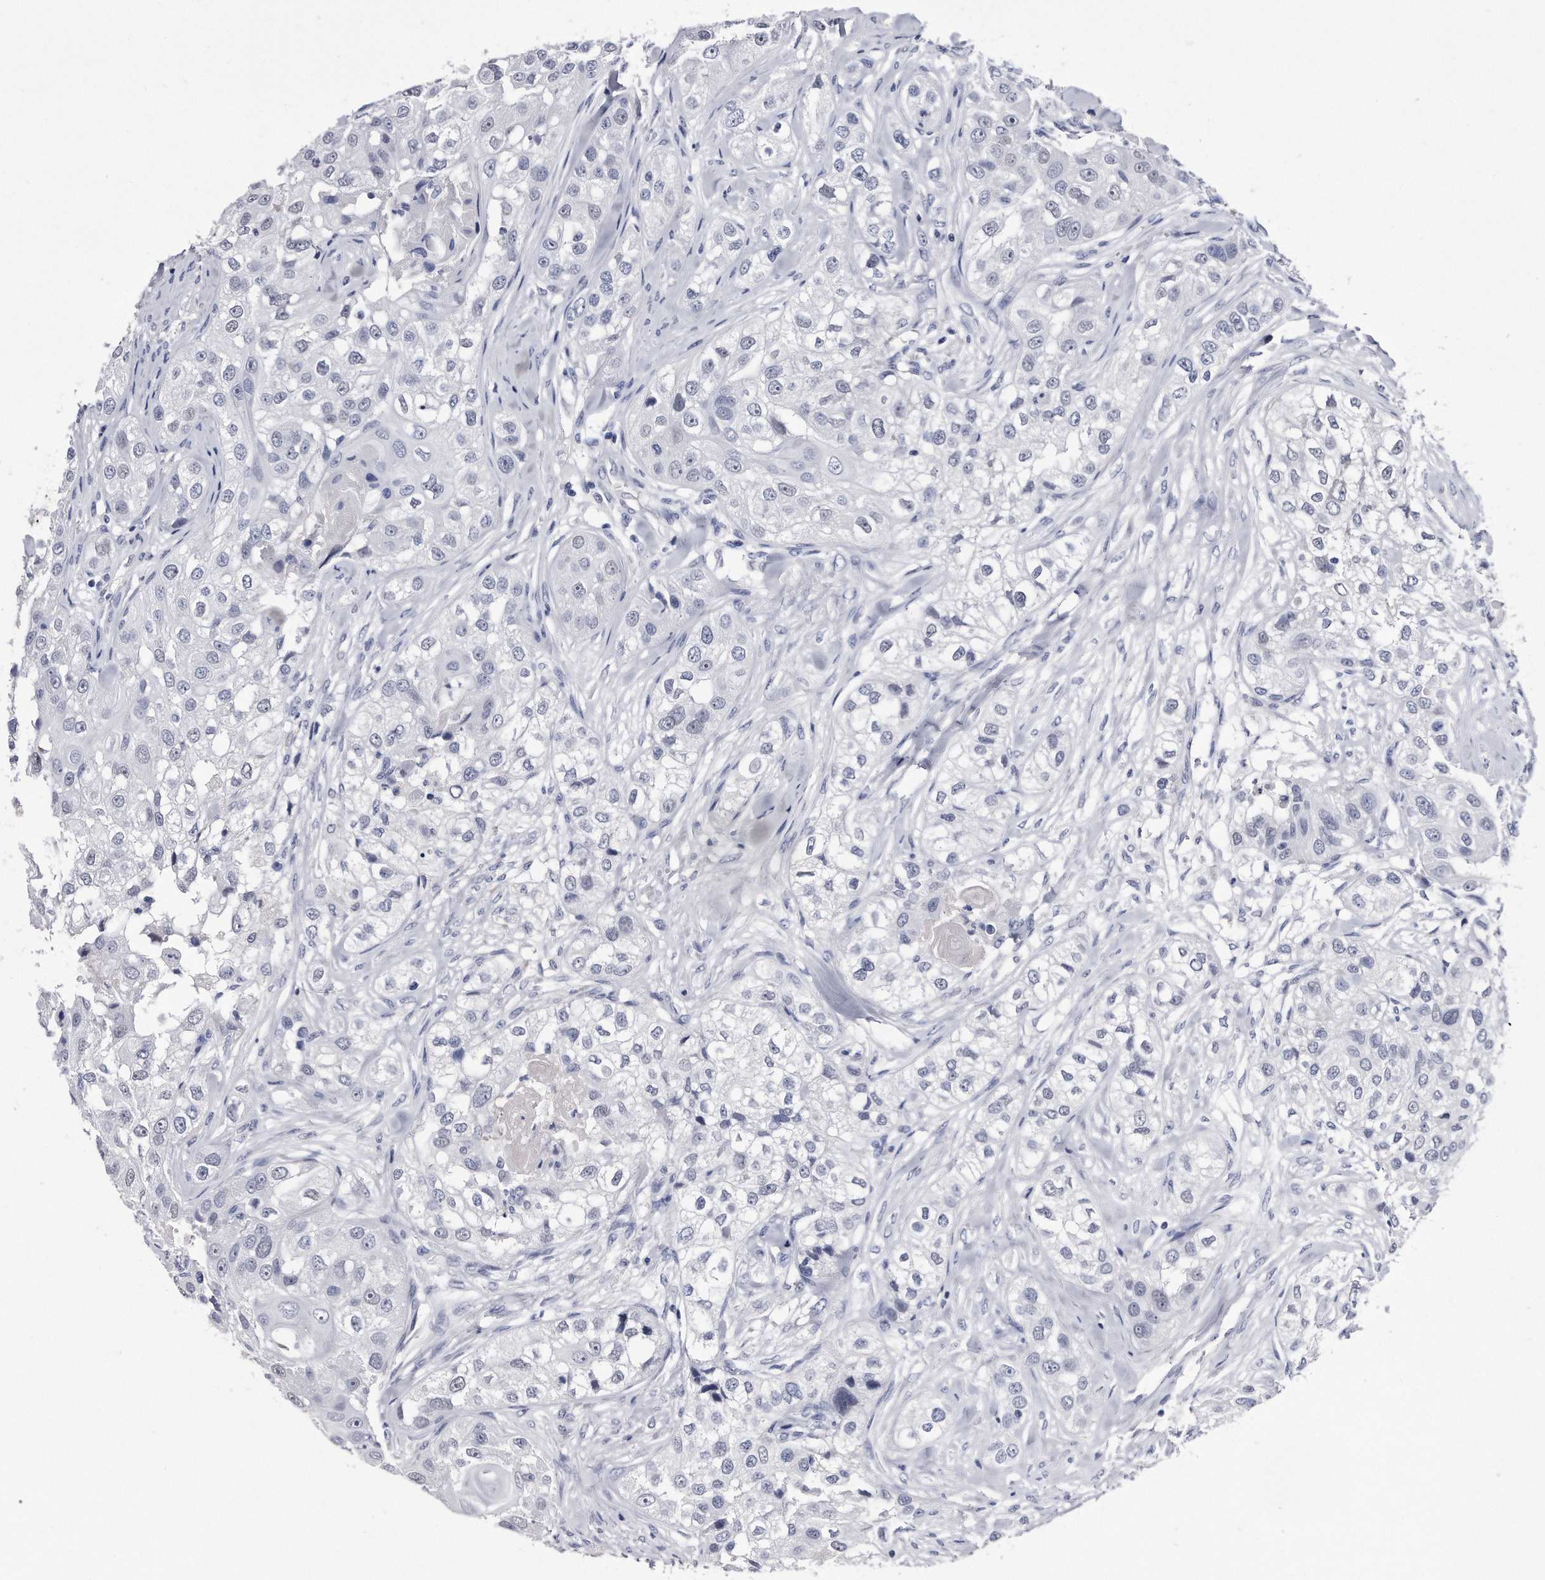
{"staining": {"intensity": "negative", "quantity": "none", "location": "none"}, "tissue": "head and neck cancer", "cell_type": "Tumor cells", "image_type": "cancer", "snomed": [{"axis": "morphology", "description": "Normal tissue, NOS"}, {"axis": "morphology", "description": "Squamous cell carcinoma, NOS"}, {"axis": "topography", "description": "Skeletal muscle"}, {"axis": "topography", "description": "Head-Neck"}], "caption": "Tumor cells show no significant protein expression in head and neck squamous cell carcinoma.", "gene": "KCTD8", "patient": {"sex": "male", "age": 51}}